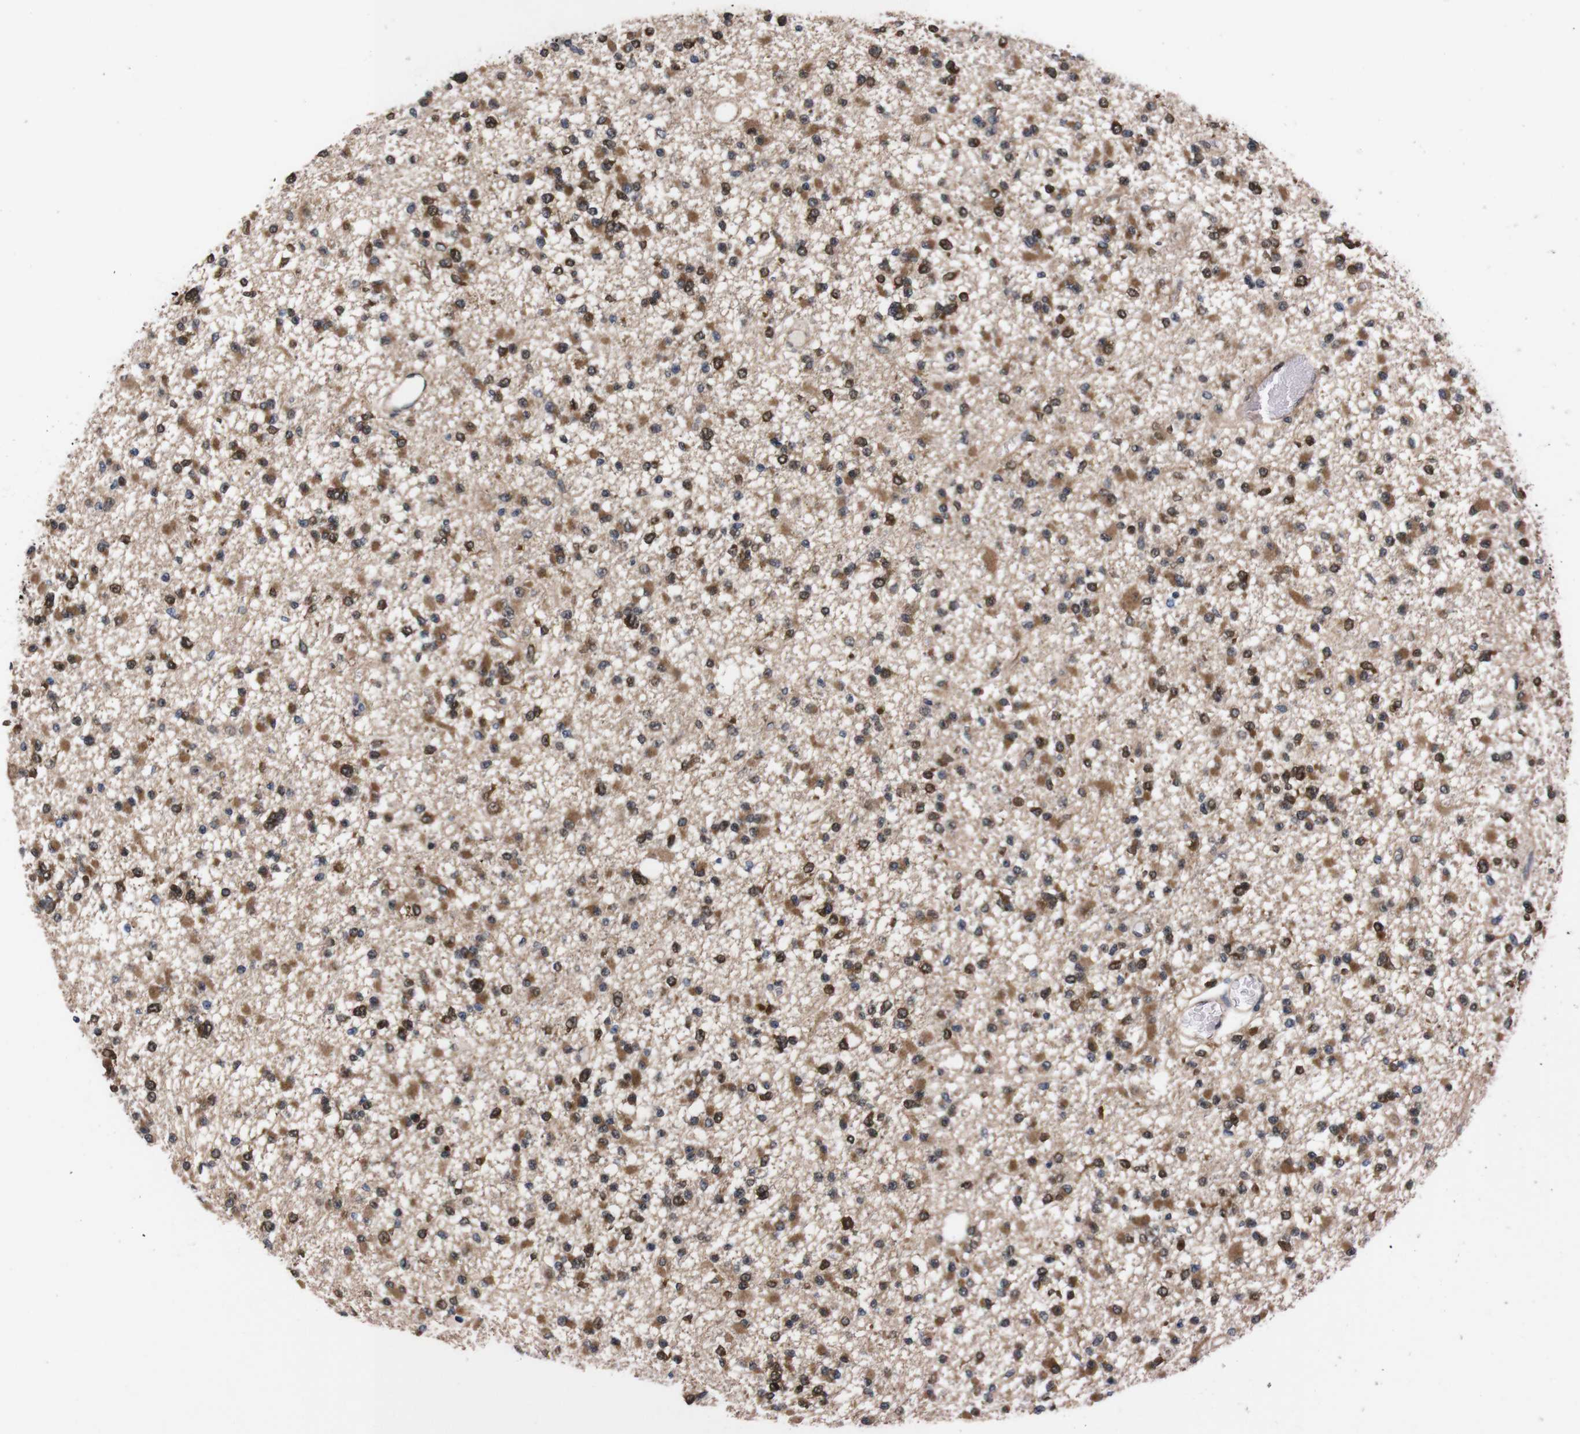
{"staining": {"intensity": "moderate", "quantity": ">75%", "location": "cytoplasmic/membranous,nuclear"}, "tissue": "glioma", "cell_type": "Tumor cells", "image_type": "cancer", "snomed": [{"axis": "morphology", "description": "Glioma, malignant, Low grade"}, {"axis": "topography", "description": "Brain"}], "caption": "Protein positivity by immunohistochemistry (IHC) demonstrates moderate cytoplasmic/membranous and nuclear staining in approximately >75% of tumor cells in glioma.", "gene": "UBQLN2", "patient": {"sex": "female", "age": 22}}